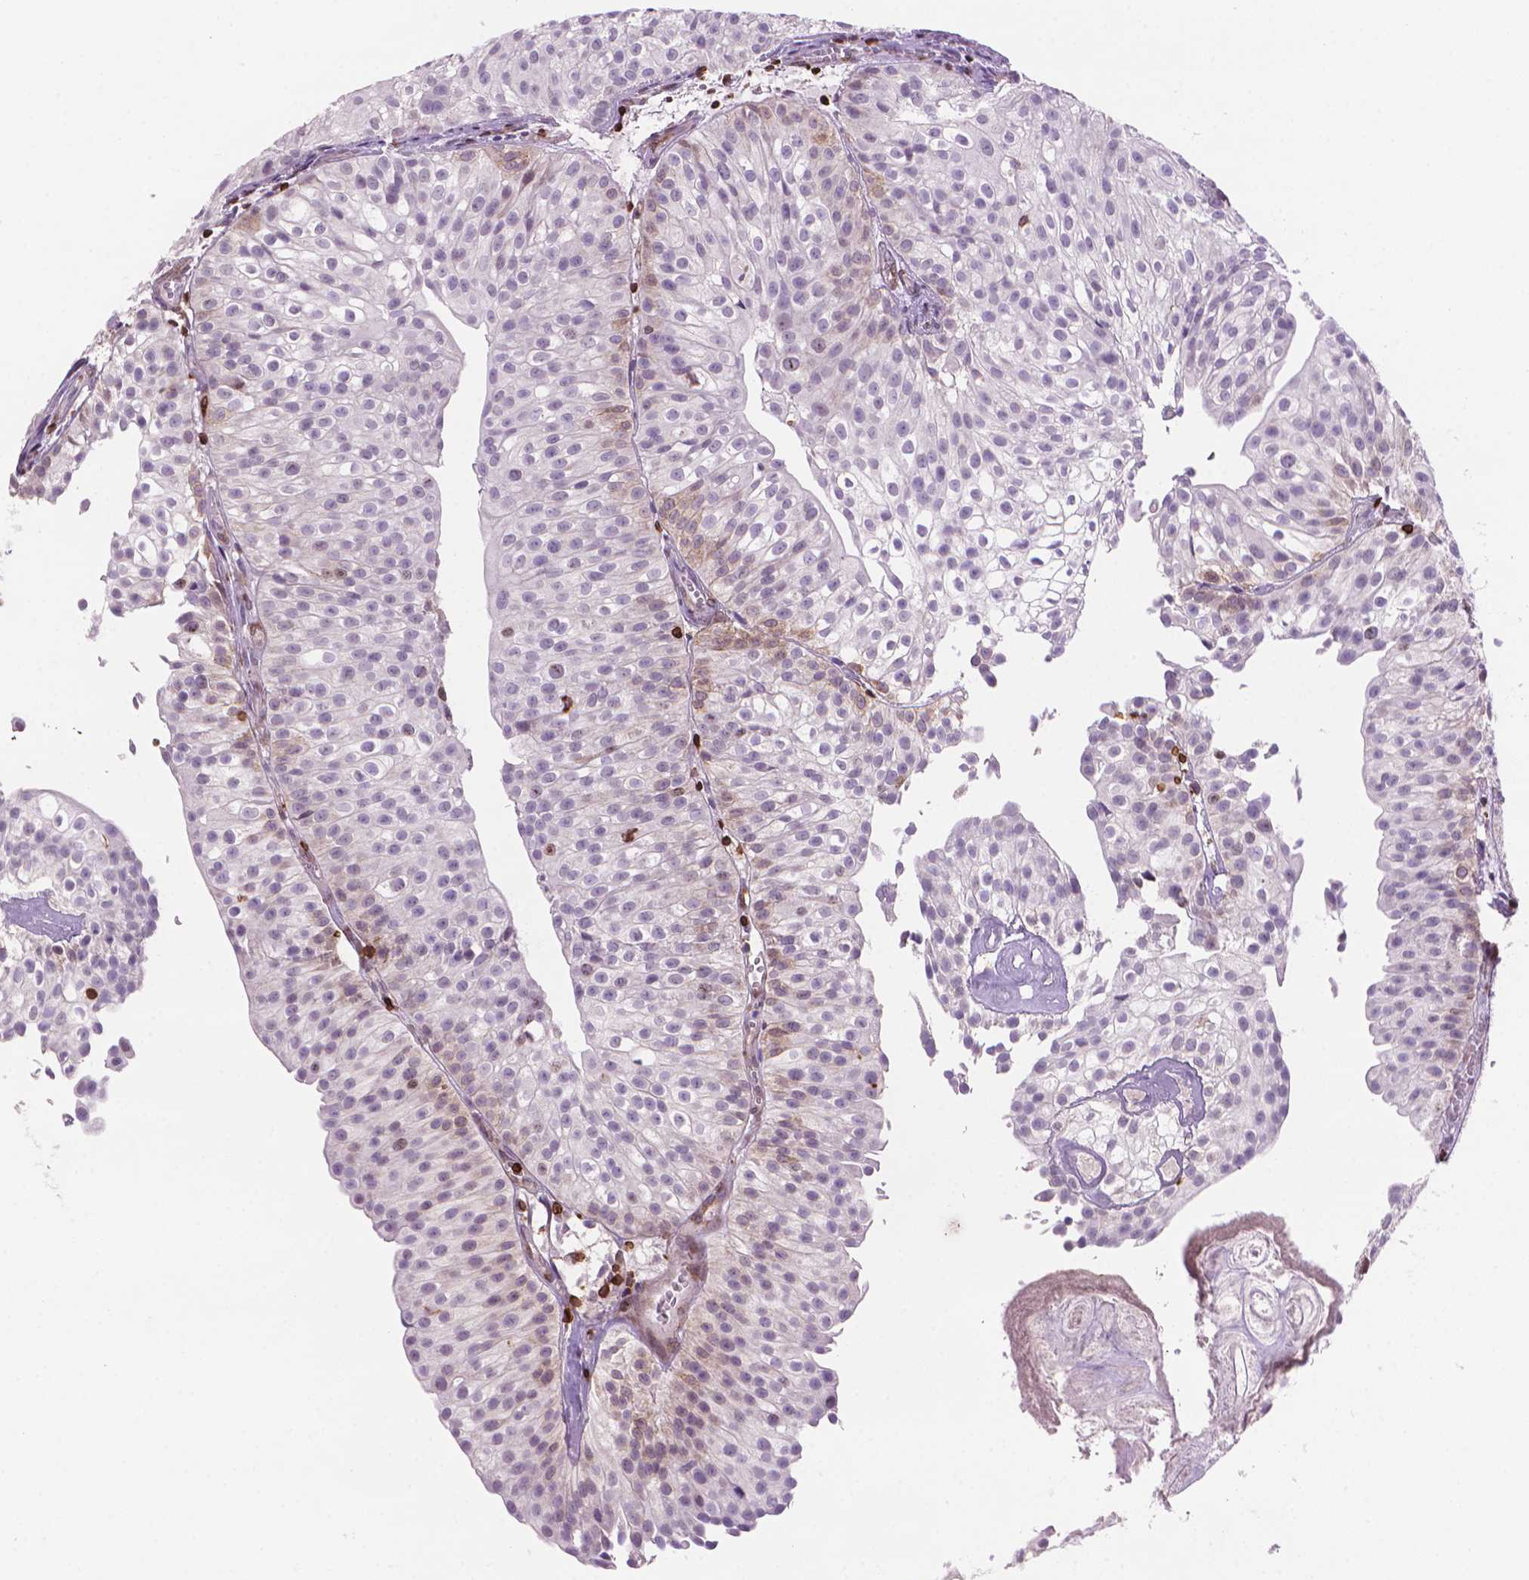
{"staining": {"intensity": "negative", "quantity": "none", "location": "none"}, "tissue": "urothelial cancer", "cell_type": "Tumor cells", "image_type": "cancer", "snomed": [{"axis": "morphology", "description": "Urothelial carcinoma, Low grade"}, {"axis": "topography", "description": "Urinary bladder"}], "caption": "A photomicrograph of urothelial carcinoma (low-grade) stained for a protein displays no brown staining in tumor cells. (DAB IHC visualized using brightfield microscopy, high magnification).", "gene": "BCL2", "patient": {"sex": "male", "age": 70}}